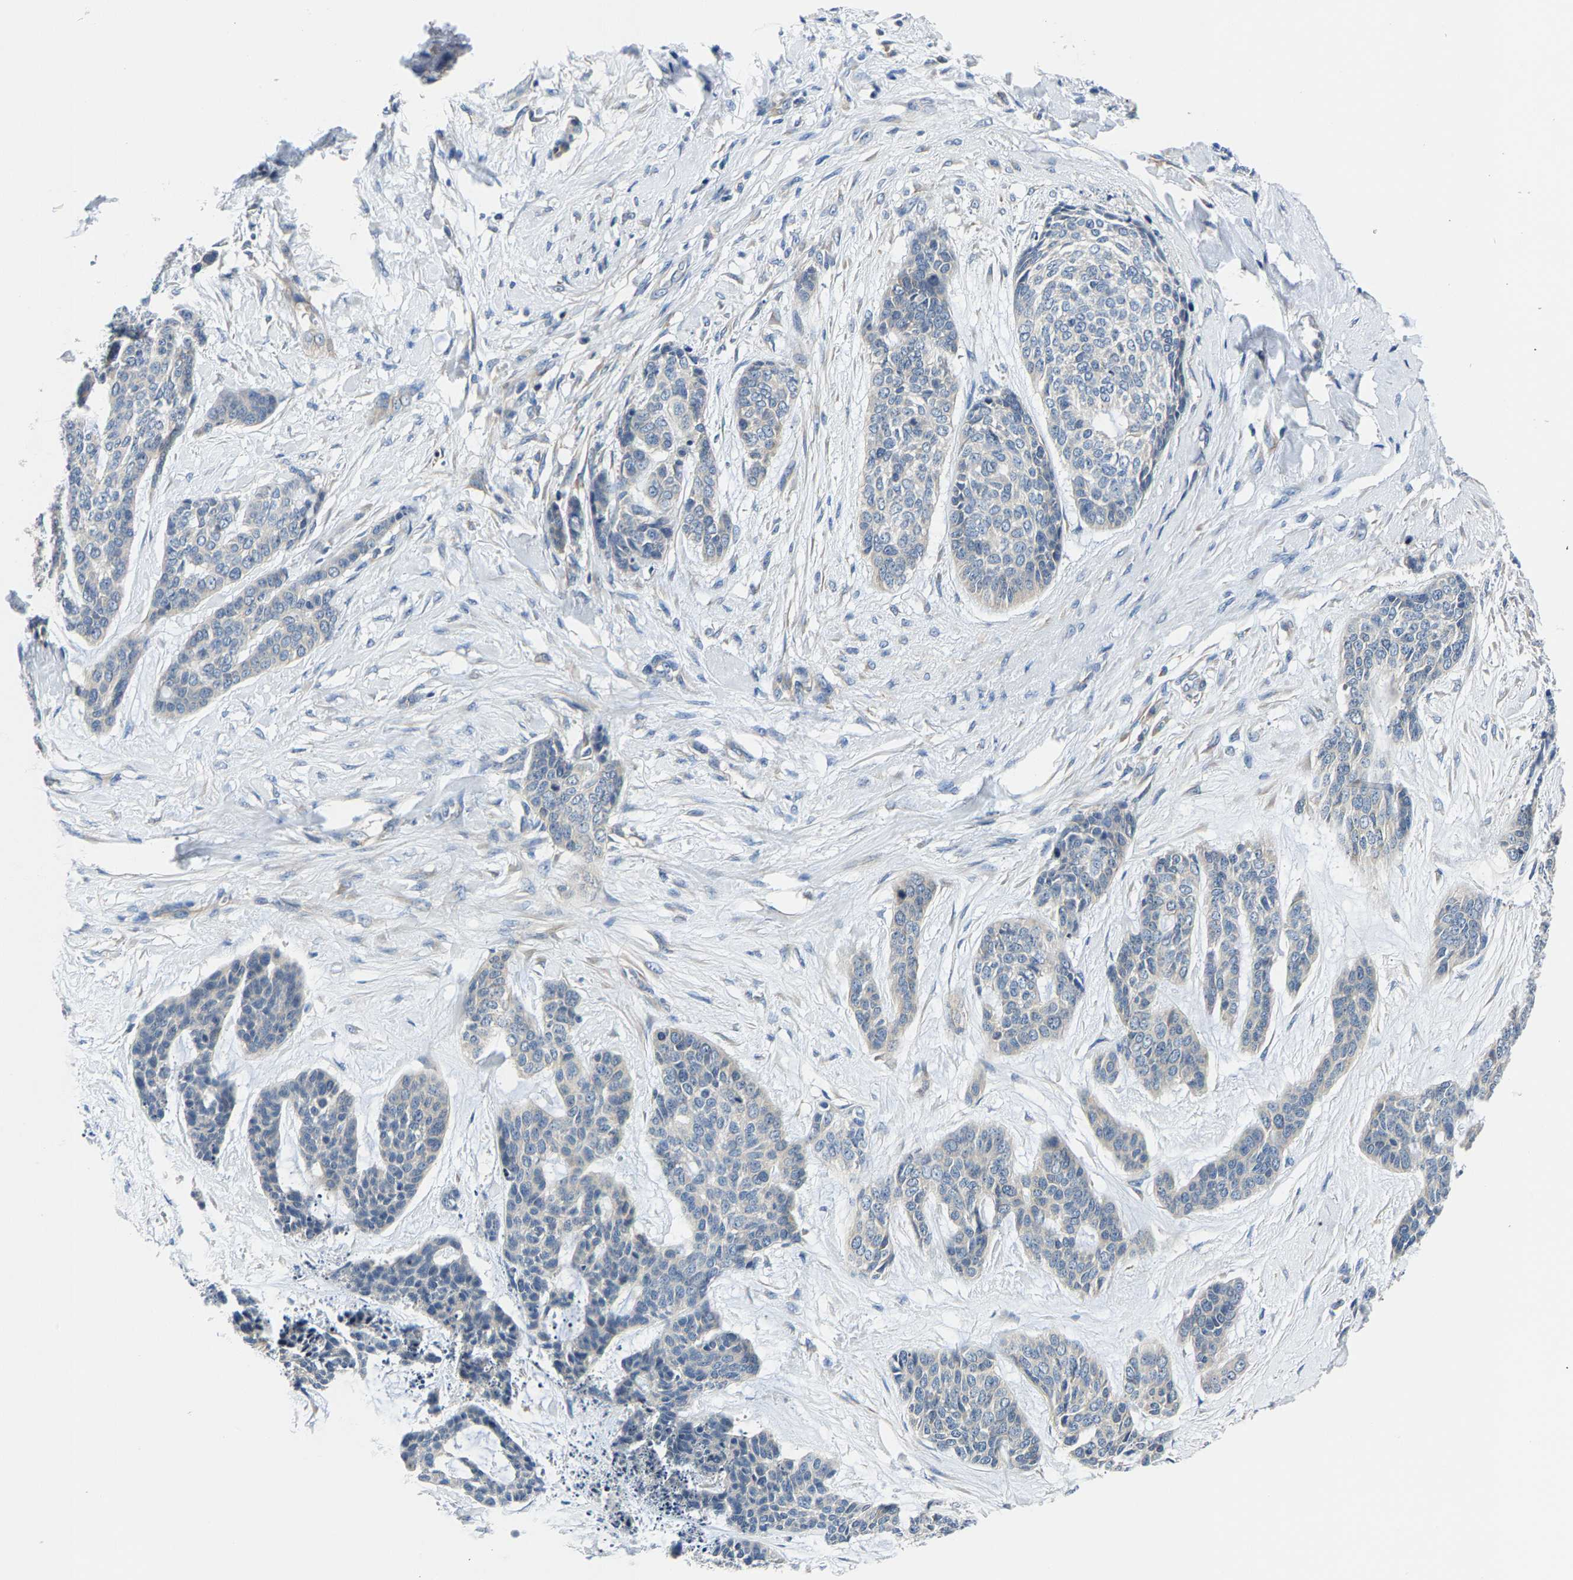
{"staining": {"intensity": "negative", "quantity": "none", "location": "none"}, "tissue": "skin cancer", "cell_type": "Tumor cells", "image_type": "cancer", "snomed": [{"axis": "morphology", "description": "Basal cell carcinoma"}, {"axis": "topography", "description": "Skin"}], "caption": "Immunohistochemistry of skin basal cell carcinoma shows no positivity in tumor cells.", "gene": "AGBL3", "patient": {"sex": "female", "age": 64}}